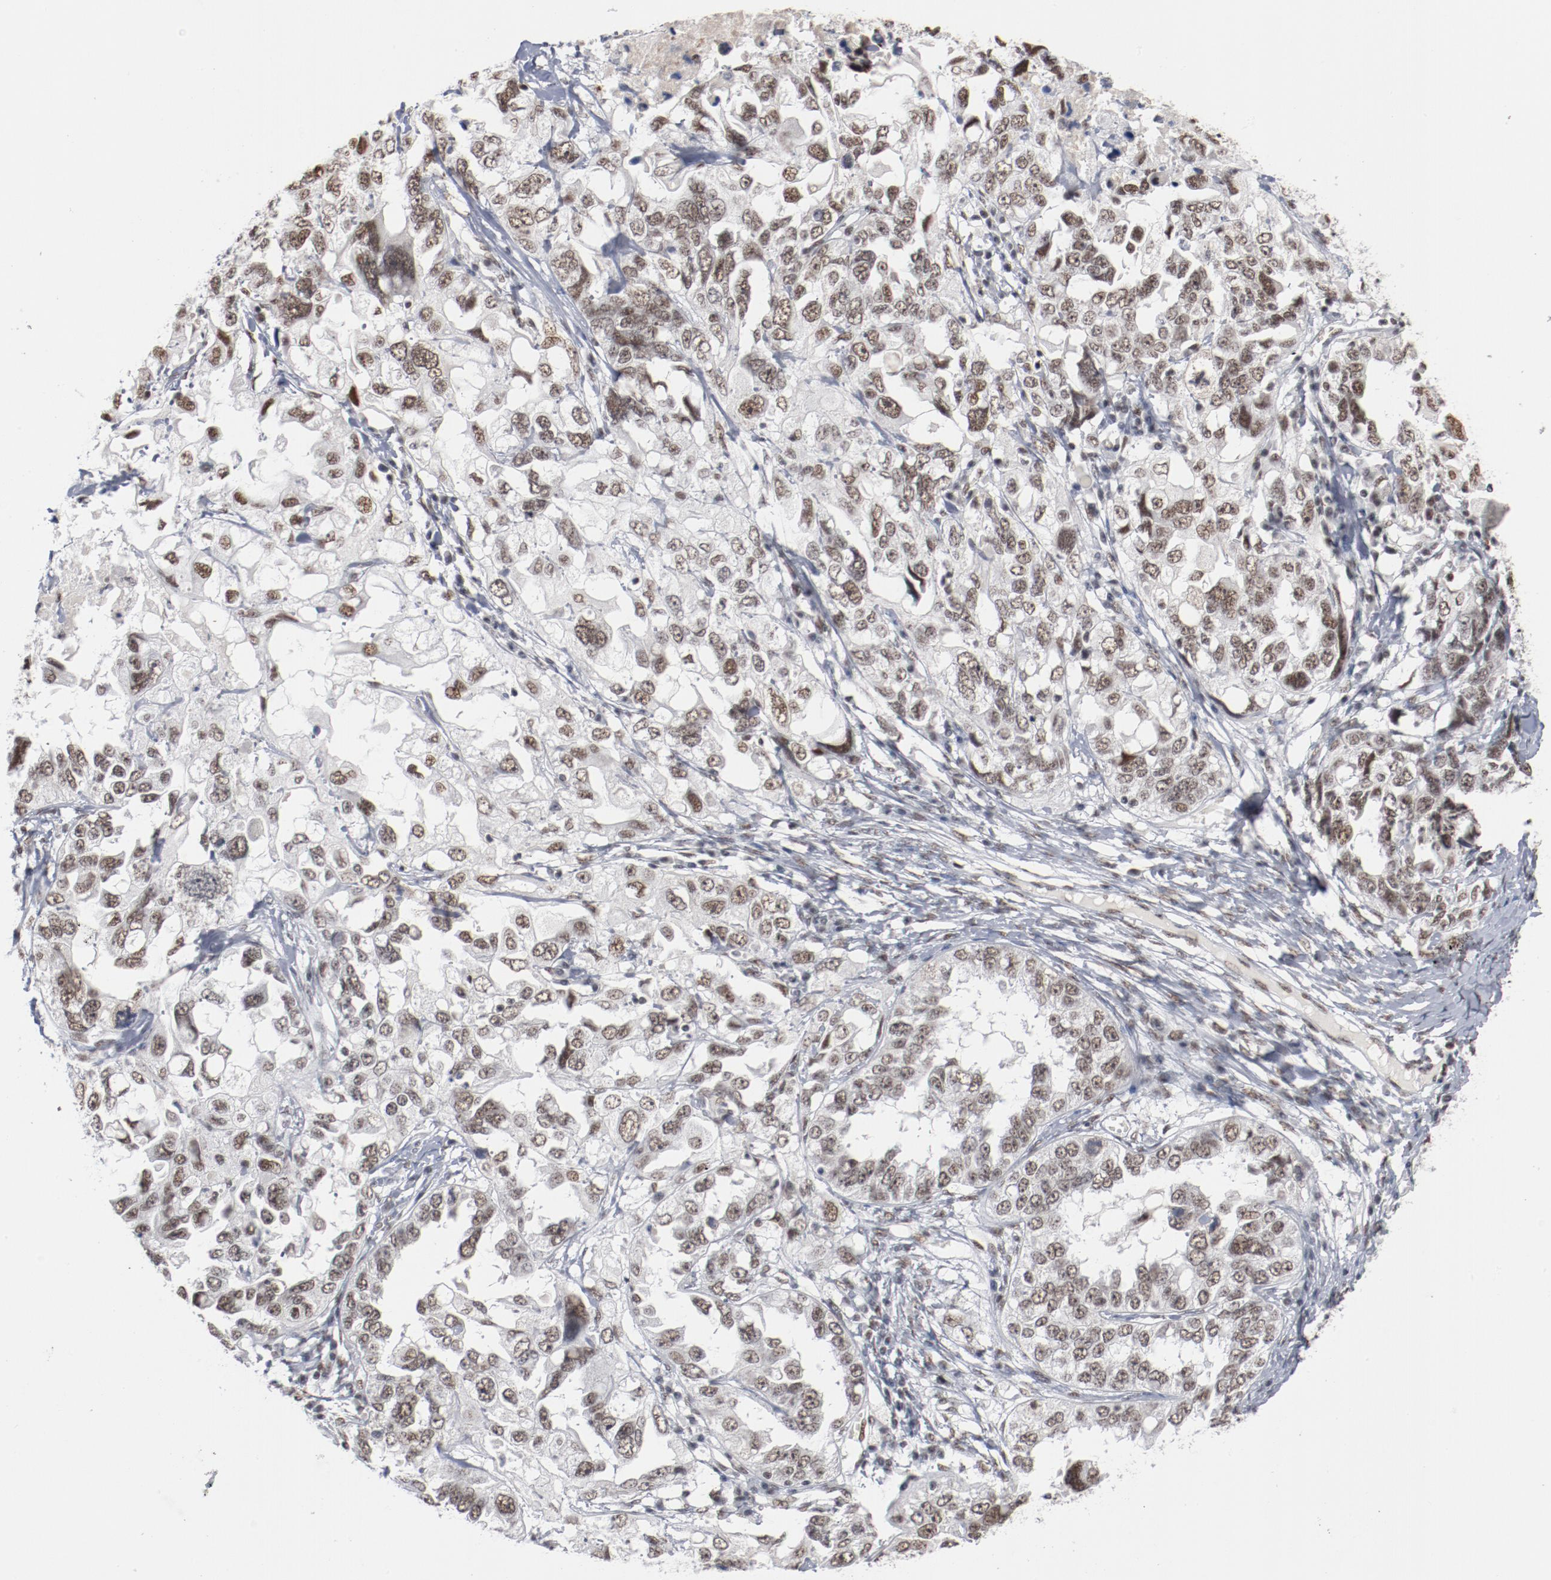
{"staining": {"intensity": "weak", "quantity": ">75%", "location": "nuclear"}, "tissue": "ovarian cancer", "cell_type": "Tumor cells", "image_type": "cancer", "snomed": [{"axis": "morphology", "description": "Cystadenocarcinoma, serous, NOS"}, {"axis": "topography", "description": "Ovary"}], "caption": "A micrograph of ovarian cancer stained for a protein exhibits weak nuclear brown staining in tumor cells.", "gene": "BUB3", "patient": {"sex": "female", "age": 82}}